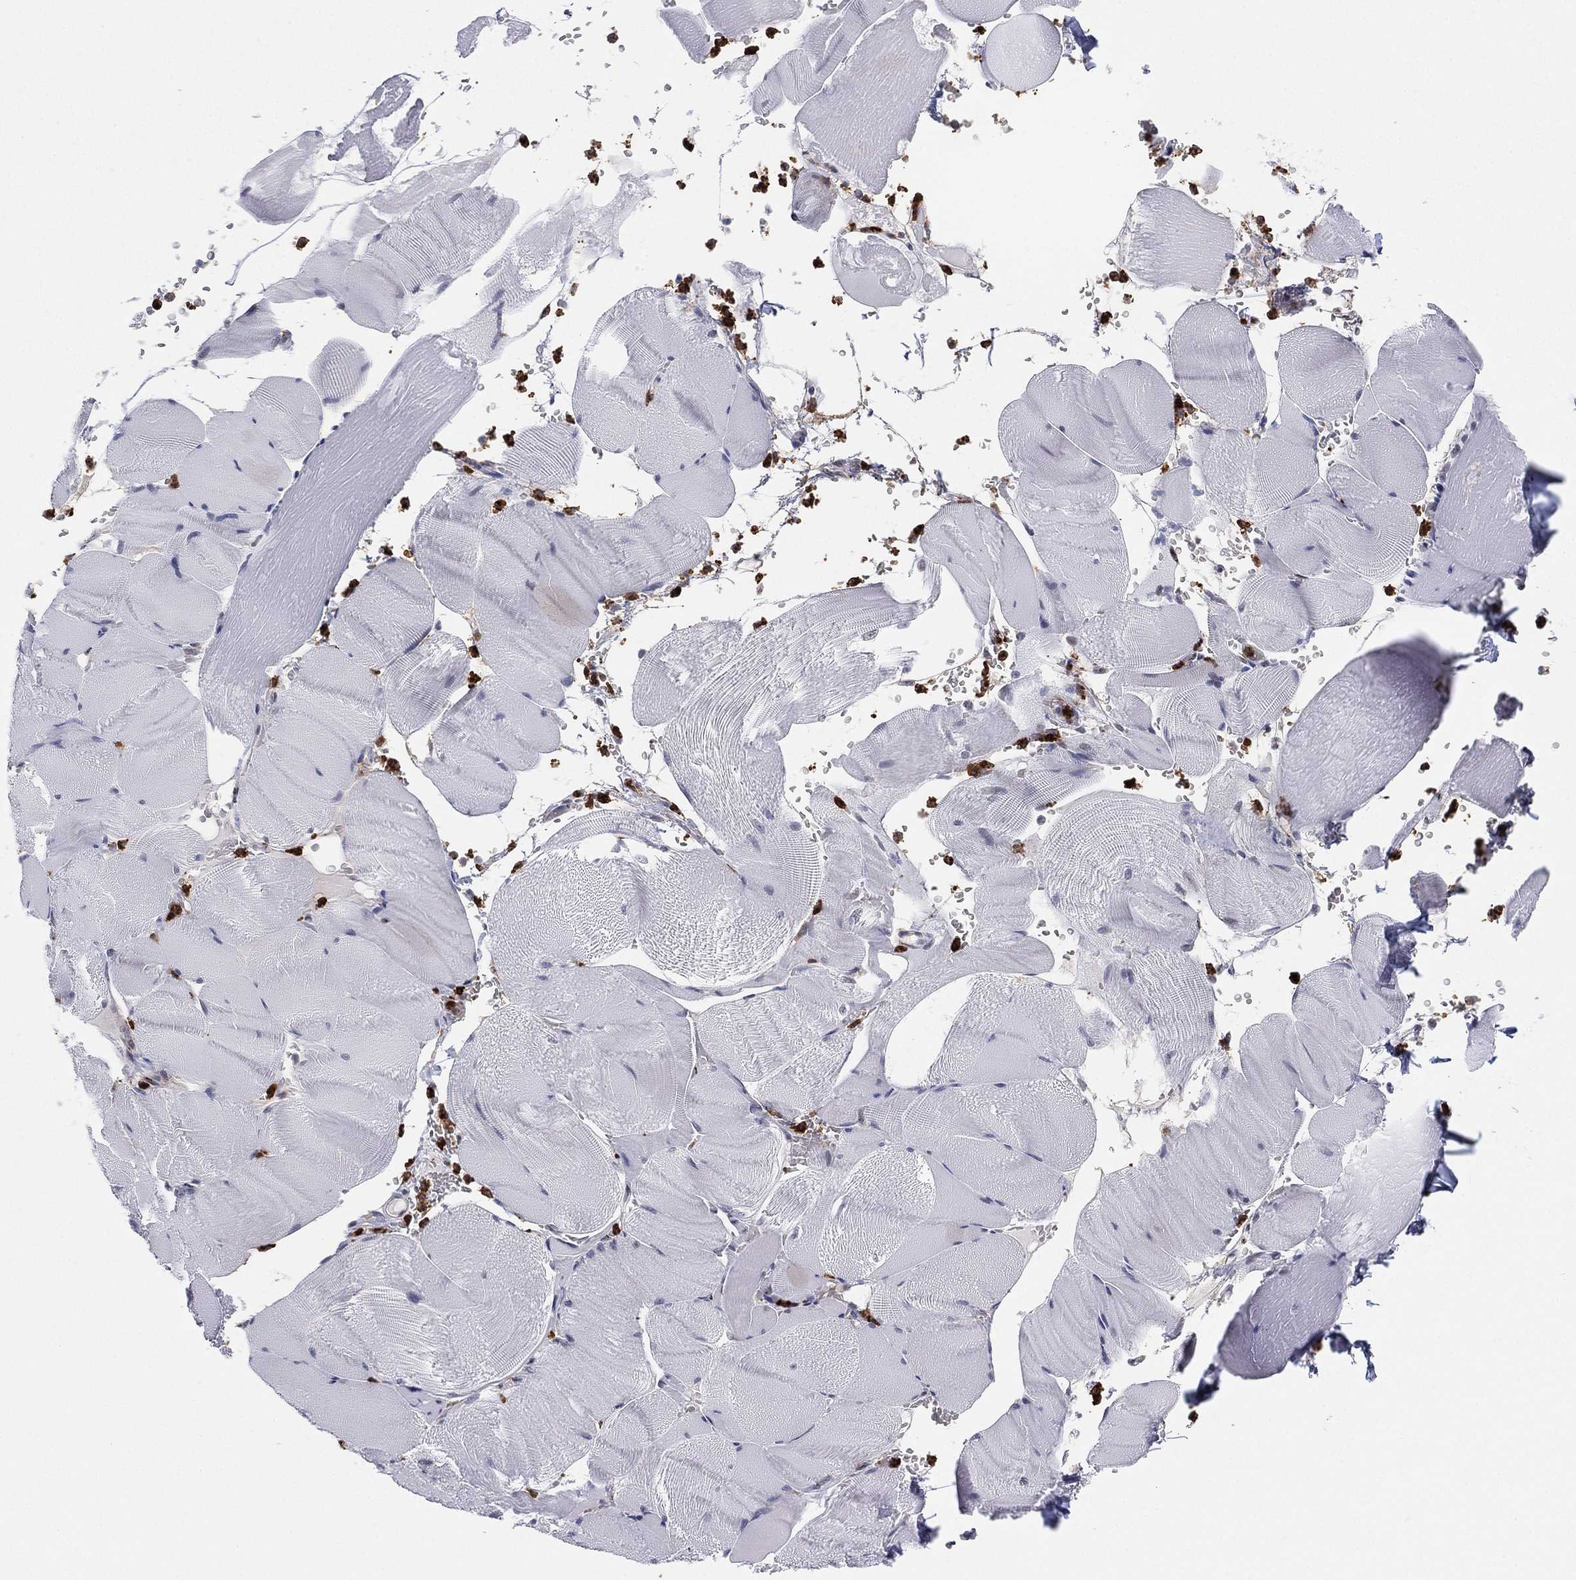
{"staining": {"intensity": "negative", "quantity": "none", "location": "none"}, "tissue": "skeletal muscle", "cell_type": "Myocytes", "image_type": "normal", "snomed": [{"axis": "morphology", "description": "Normal tissue, NOS"}, {"axis": "topography", "description": "Skeletal muscle"}], "caption": "An image of skeletal muscle stained for a protein displays no brown staining in myocytes. Nuclei are stained in blue.", "gene": "CD177", "patient": {"sex": "male", "age": 56}}